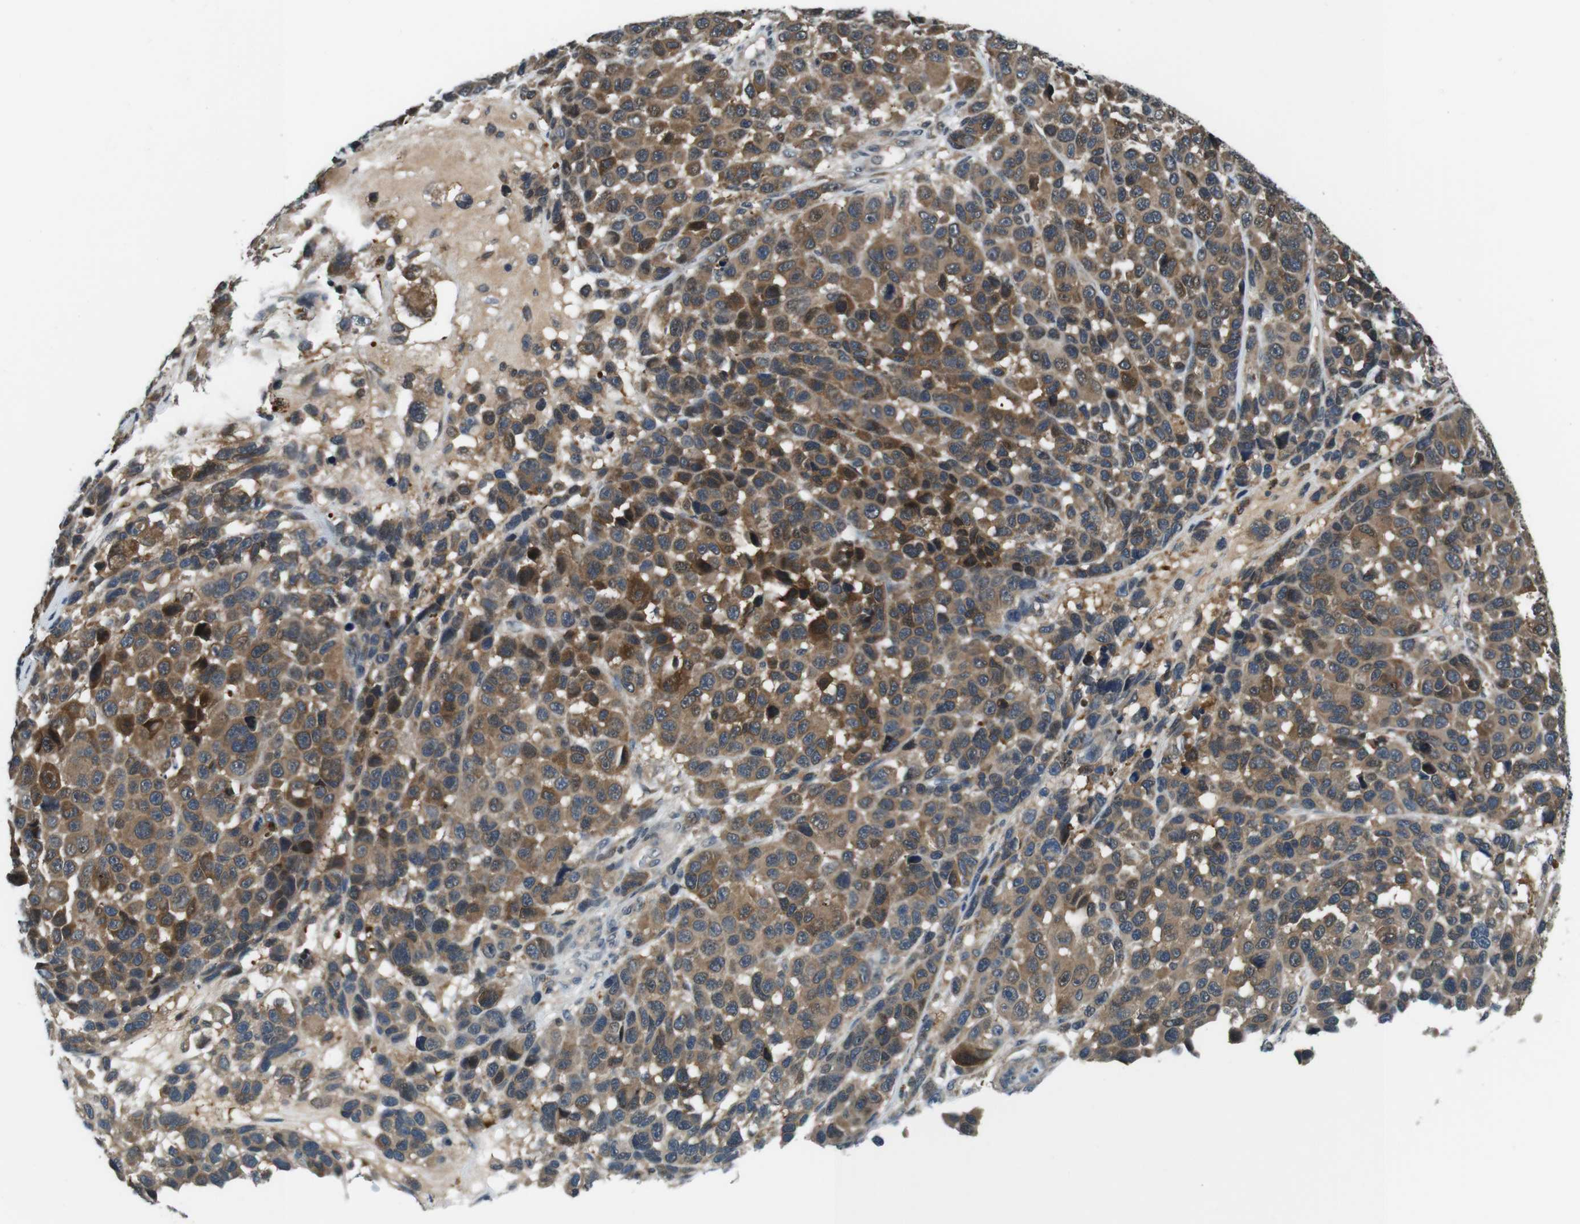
{"staining": {"intensity": "moderate", "quantity": ">75%", "location": "cytoplasmic/membranous"}, "tissue": "melanoma", "cell_type": "Tumor cells", "image_type": "cancer", "snomed": [{"axis": "morphology", "description": "Malignant melanoma, NOS"}, {"axis": "topography", "description": "Skin"}], "caption": "Immunohistochemical staining of human melanoma shows medium levels of moderate cytoplasmic/membranous positivity in approximately >75% of tumor cells.", "gene": "LRP5", "patient": {"sex": "male", "age": 53}}